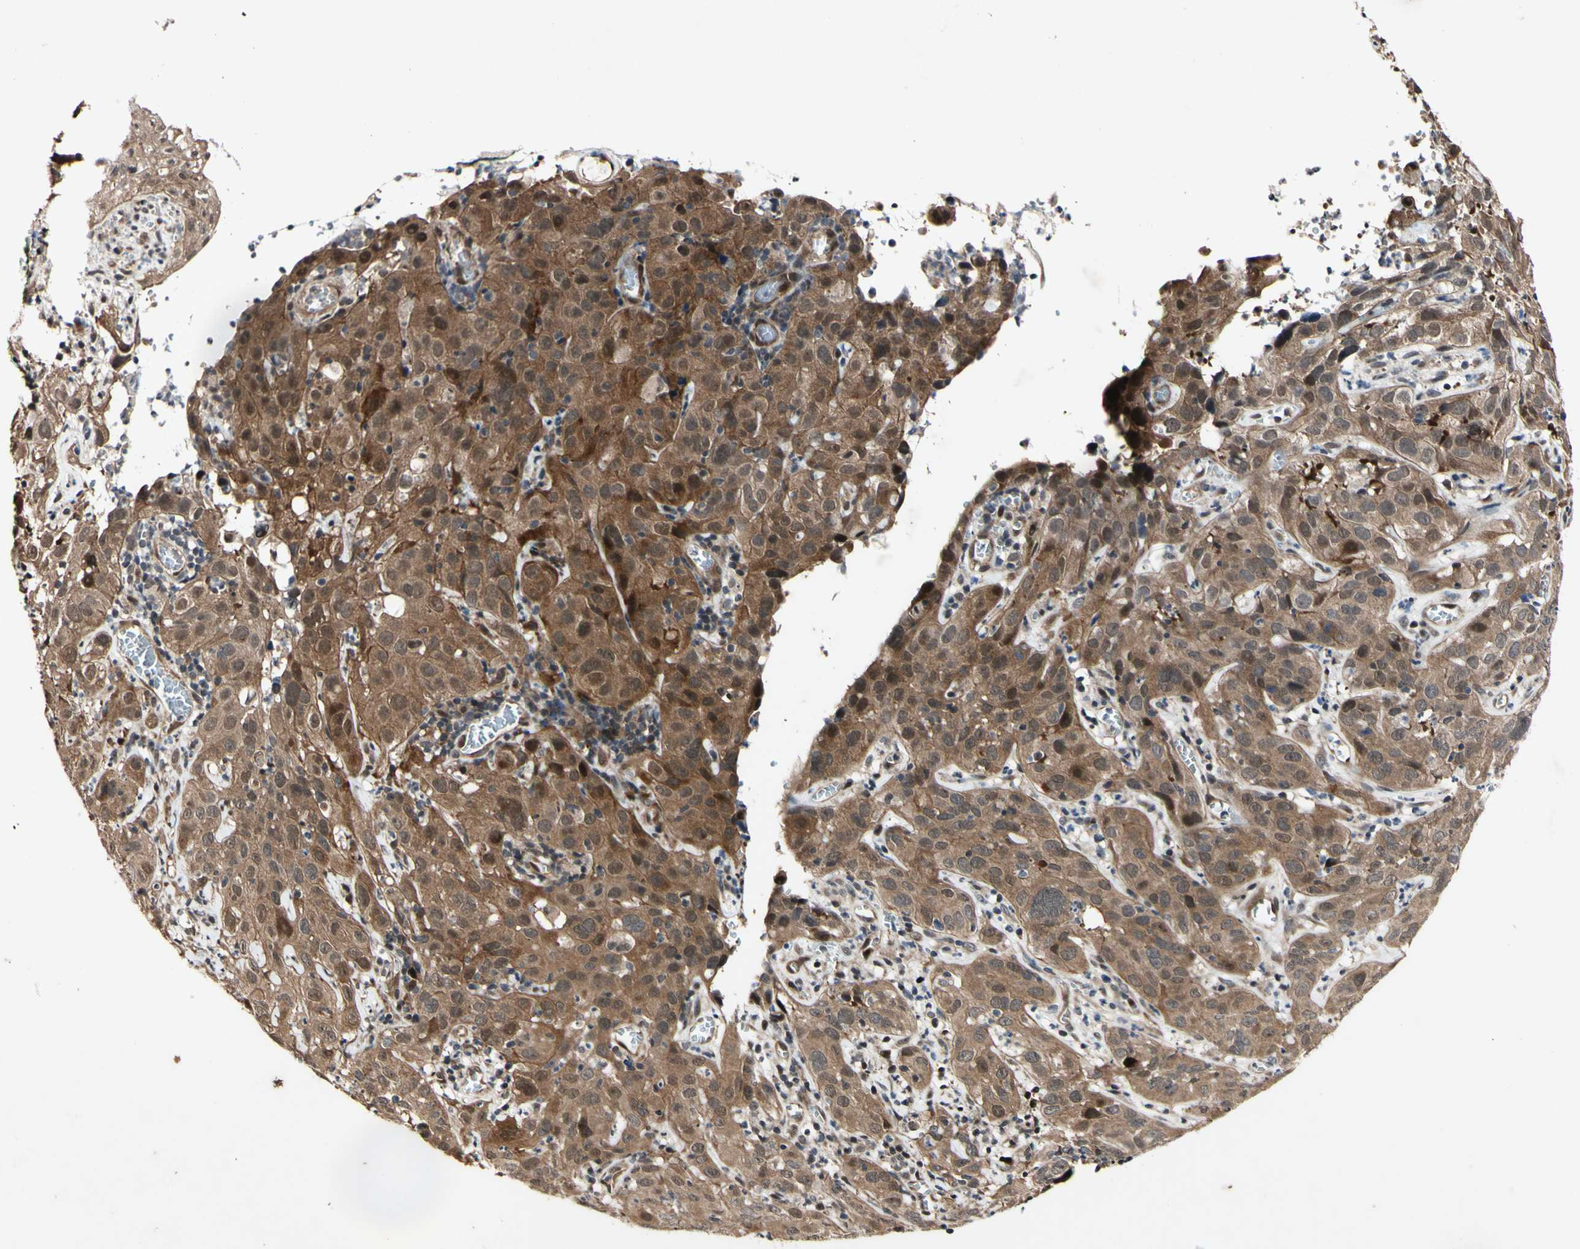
{"staining": {"intensity": "moderate", "quantity": ">75%", "location": "cytoplasmic/membranous,nuclear"}, "tissue": "cervical cancer", "cell_type": "Tumor cells", "image_type": "cancer", "snomed": [{"axis": "morphology", "description": "Squamous cell carcinoma, NOS"}, {"axis": "topography", "description": "Cervix"}], "caption": "Brown immunohistochemical staining in cervical cancer (squamous cell carcinoma) demonstrates moderate cytoplasmic/membranous and nuclear positivity in about >75% of tumor cells. (Brightfield microscopy of DAB IHC at high magnification).", "gene": "CSNK1E", "patient": {"sex": "female", "age": 32}}